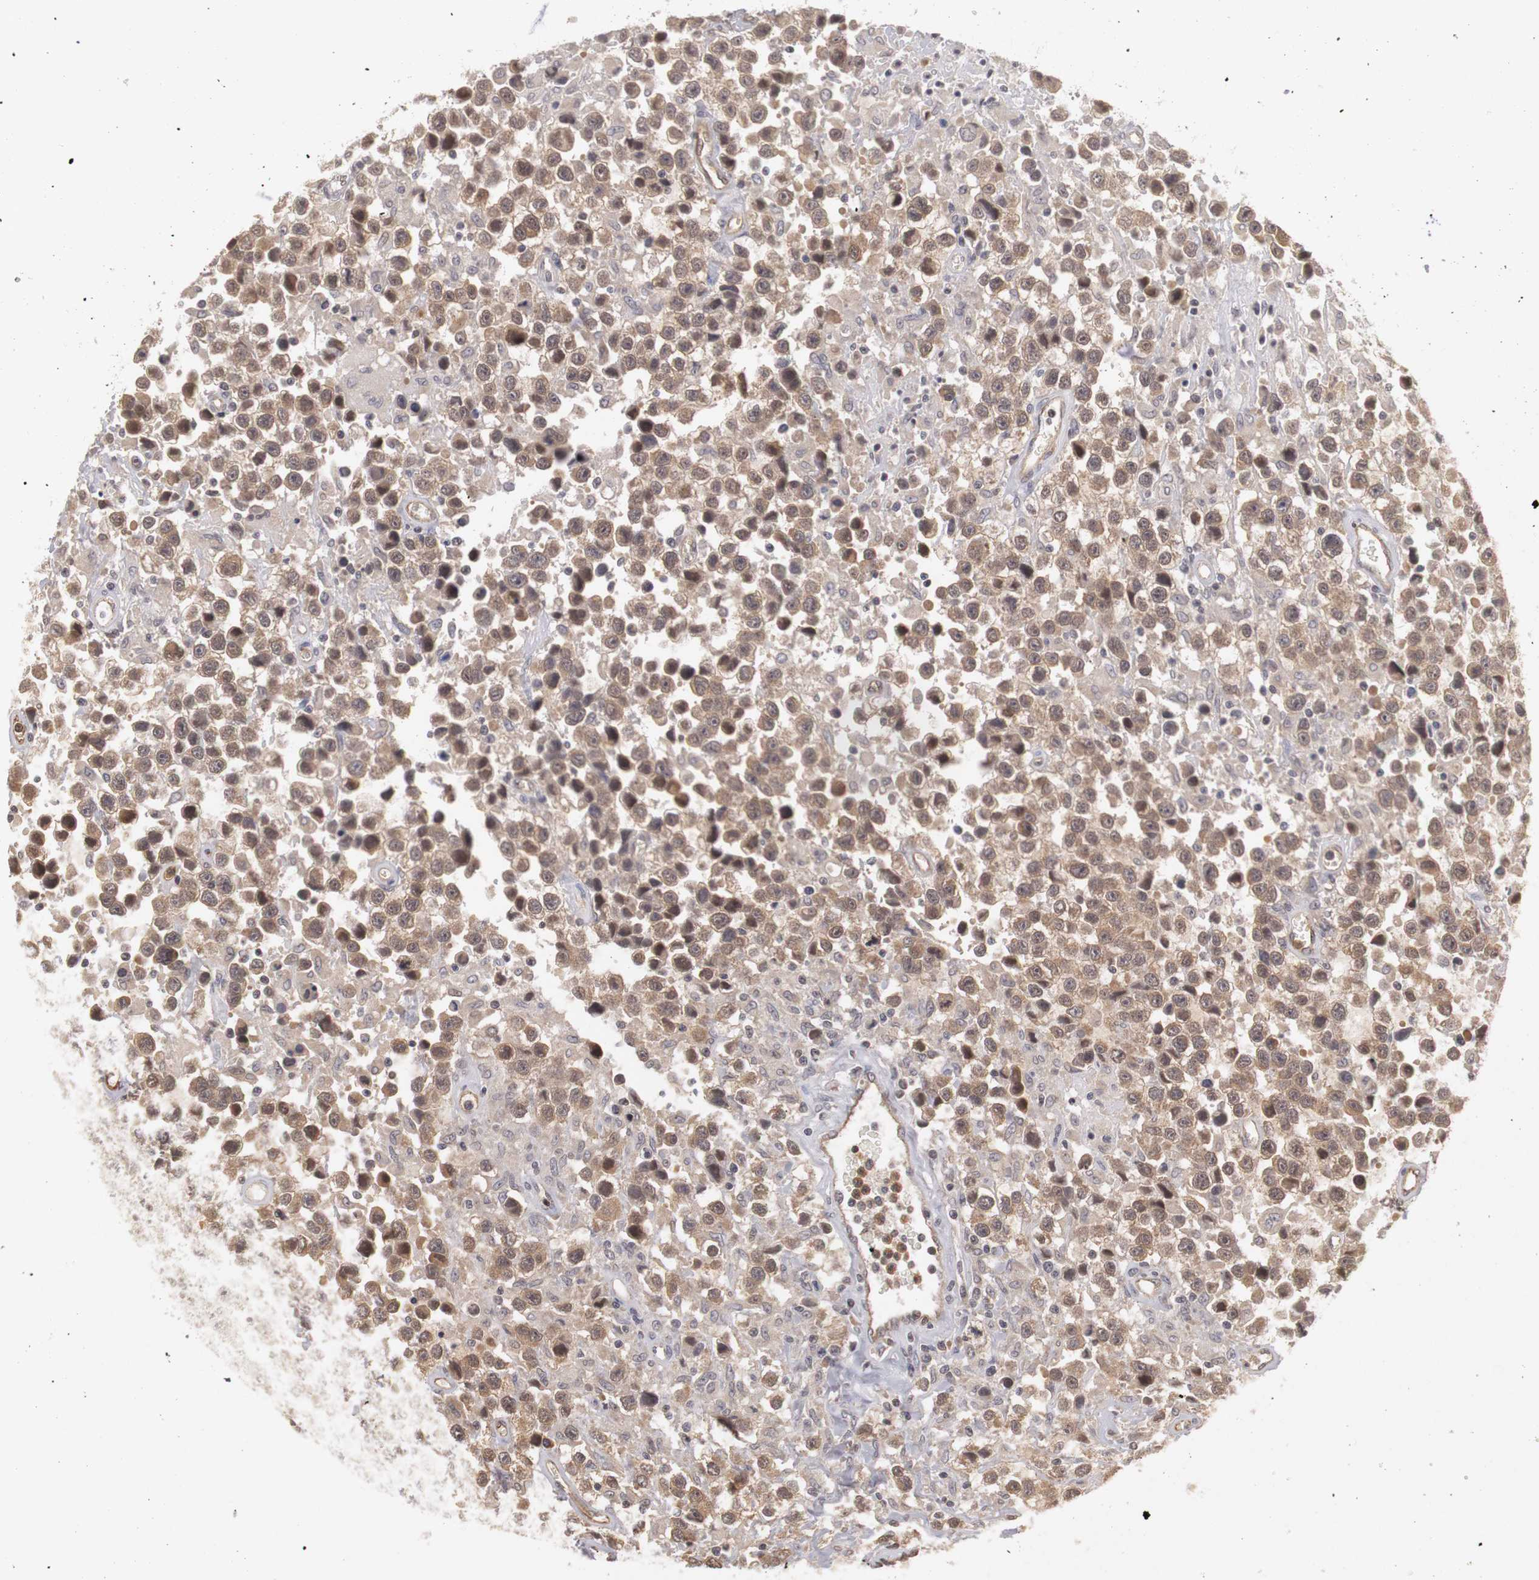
{"staining": {"intensity": "weak", "quantity": ">75%", "location": "cytoplasmic/membranous,nuclear"}, "tissue": "testis cancer", "cell_type": "Tumor cells", "image_type": "cancer", "snomed": [{"axis": "morphology", "description": "Seminoma, NOS"}, {"axis": "topography", "description": "Testis"}], "caption": "Protein staining shows weak cytoplasmic/membranous and nuclear staining in about >75% of tumor cells in seminoma (testis). The staining is performed using DAB brown chromogen to label protein expression. The nuclei are counter-stained blue using hematoxylin.", "gene": "PLEKHA1", "patient": {"sex": "male", "age": 43}}